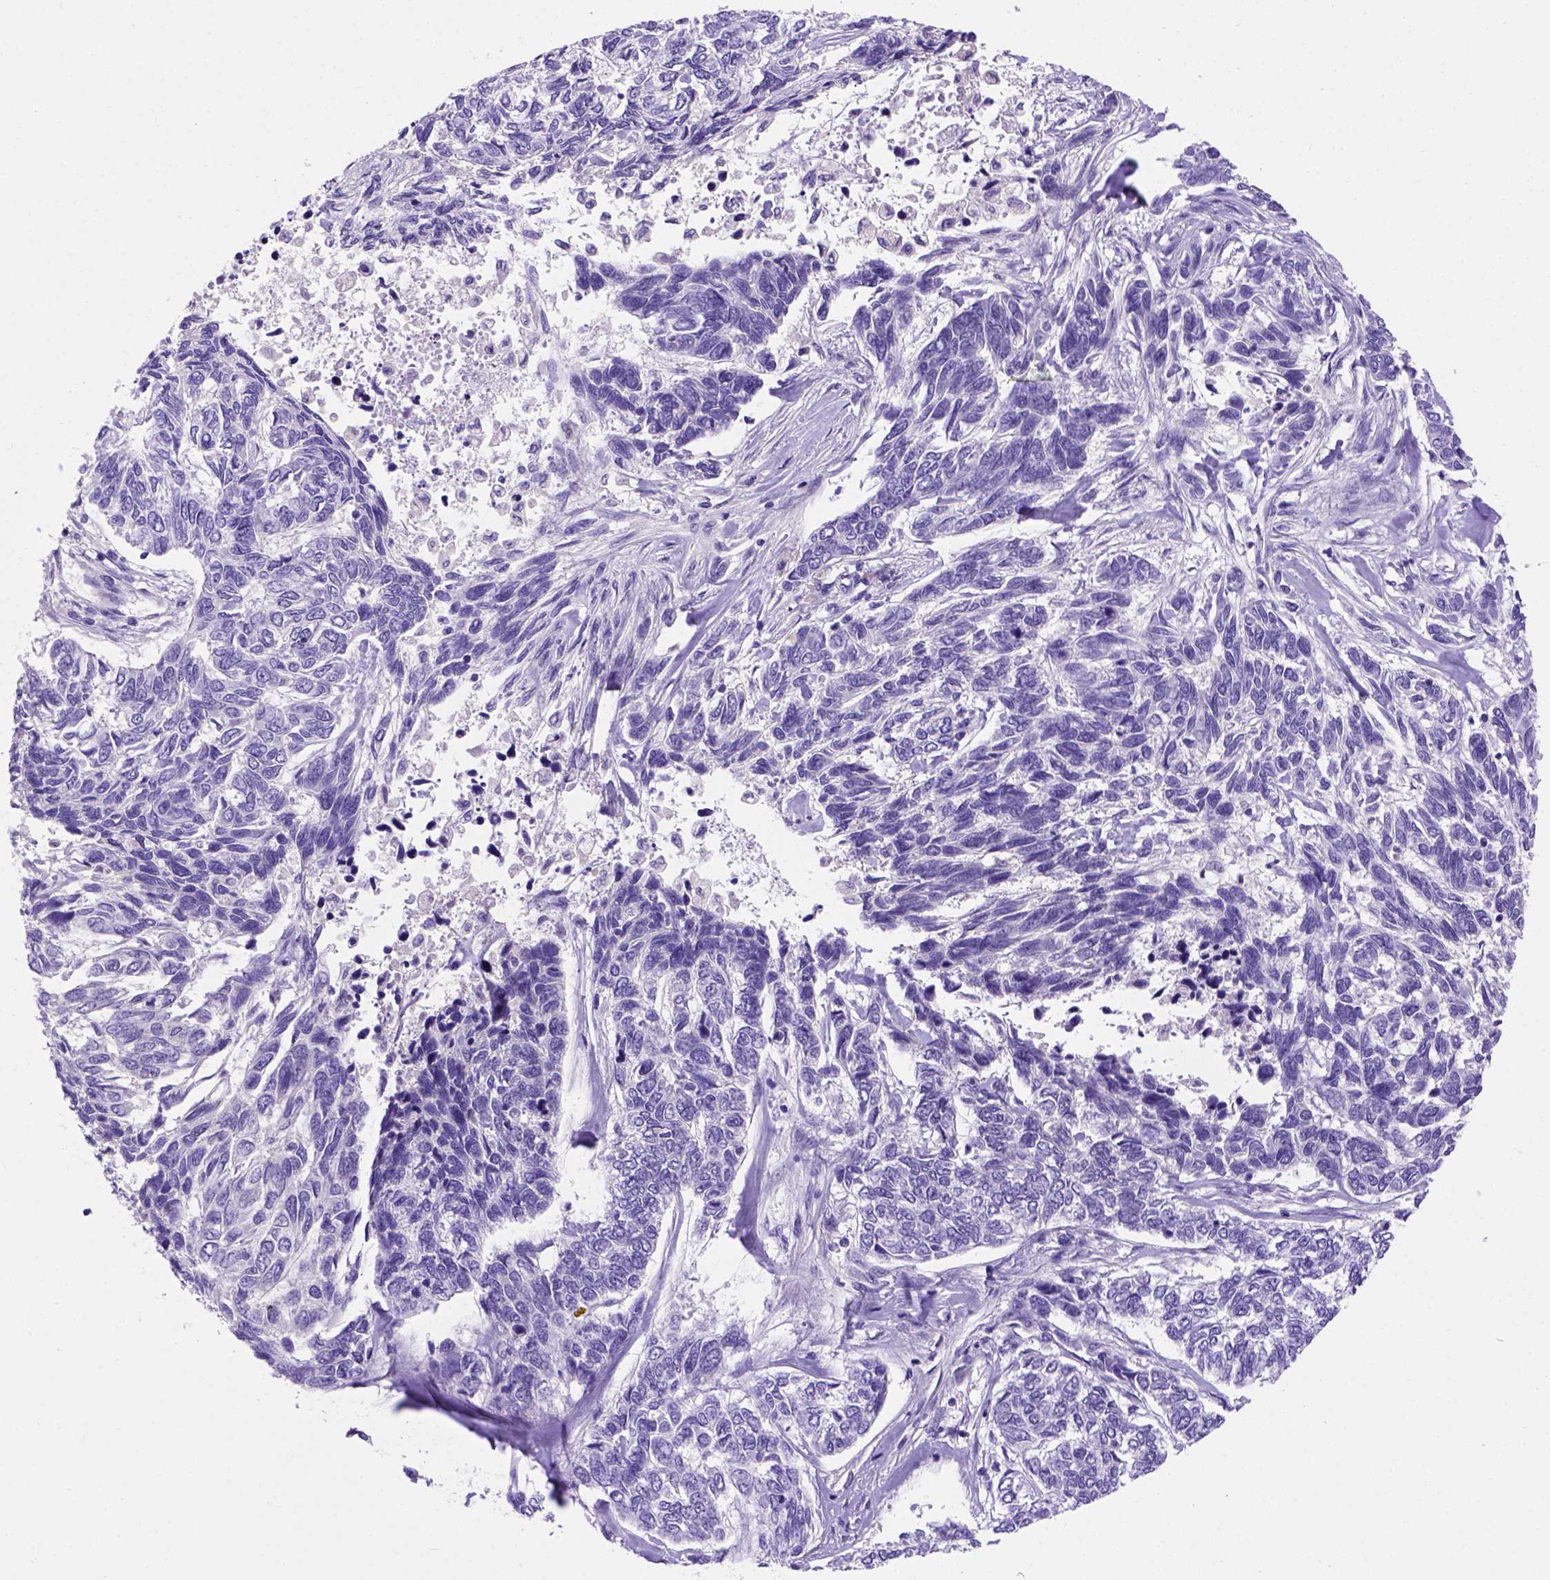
{"staining": {"intensity": "negative", "quantity": "none", "location": "none"}, "tissue": "skin cancer", "cell_type": "Tumor cells", "image_type": "cancer", "snomed": [{"axis": "morphology", "description": "Basal cell carcinoma"}, {"axis": "topography", "description": "Skin"}], "caption": "A histopathology image of human skin basal cell carcinoma is negative for staining in tumor cells.", "gene": "FAM81B", "patient": {"sex": "female", "age": 65}}